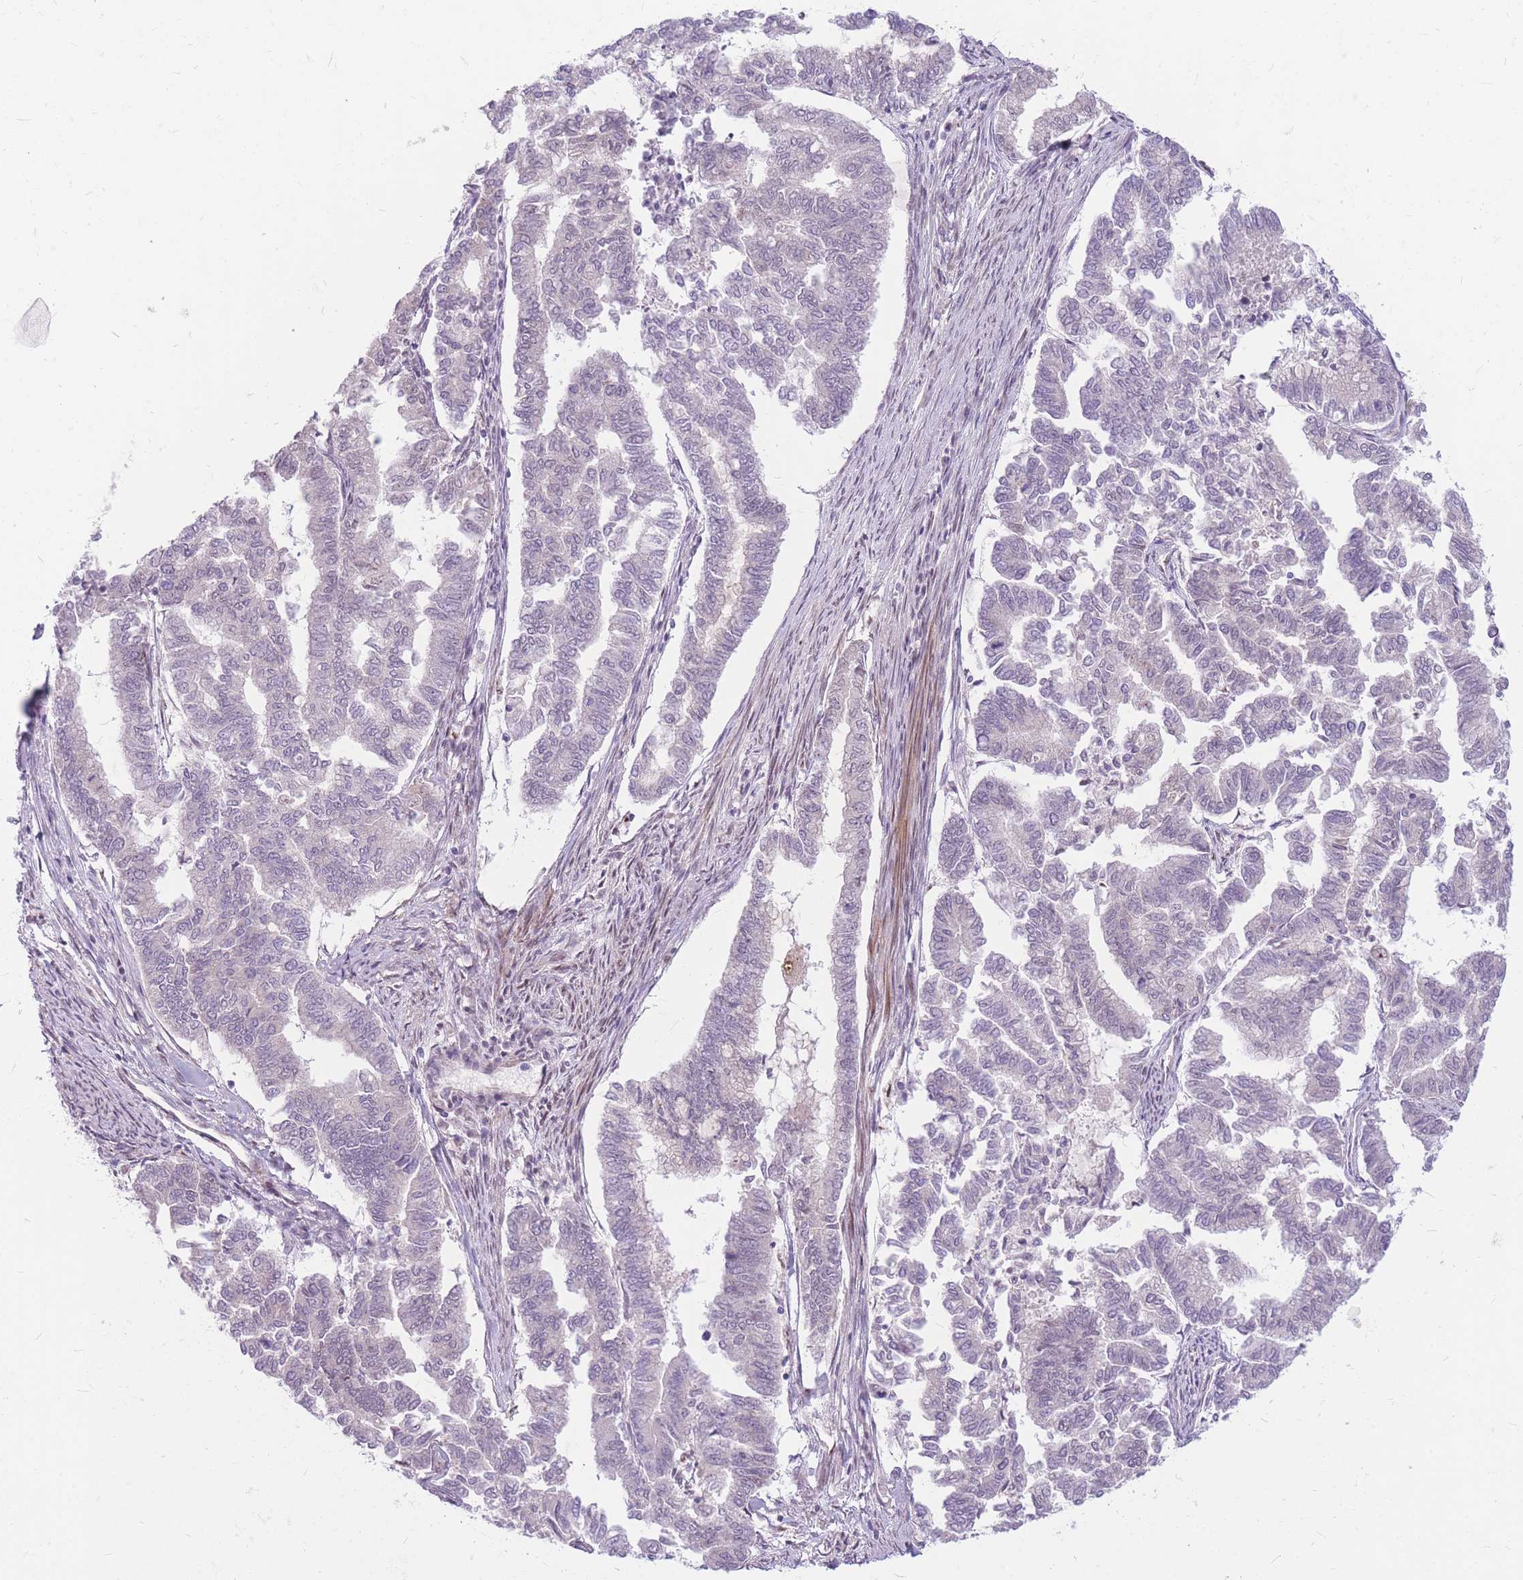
{"staining": {"intensity": "negative", "quantity": "none", "location": "none"}, "tissue": "endometrial cancer", "cell_type": "Tumor cells", "image_type": "cancer", "snomed": [{"axis": "morphology", "description": "Adenocarcinoma, NOS"}, {"axis": "topography", "description": "Endometrium"}], "caption": "There is no significant expression in tumor cells of adenocarcinoma (endometrial).", "gene": "ERCC2", "patient": {"sex": "female", "age": 79}}